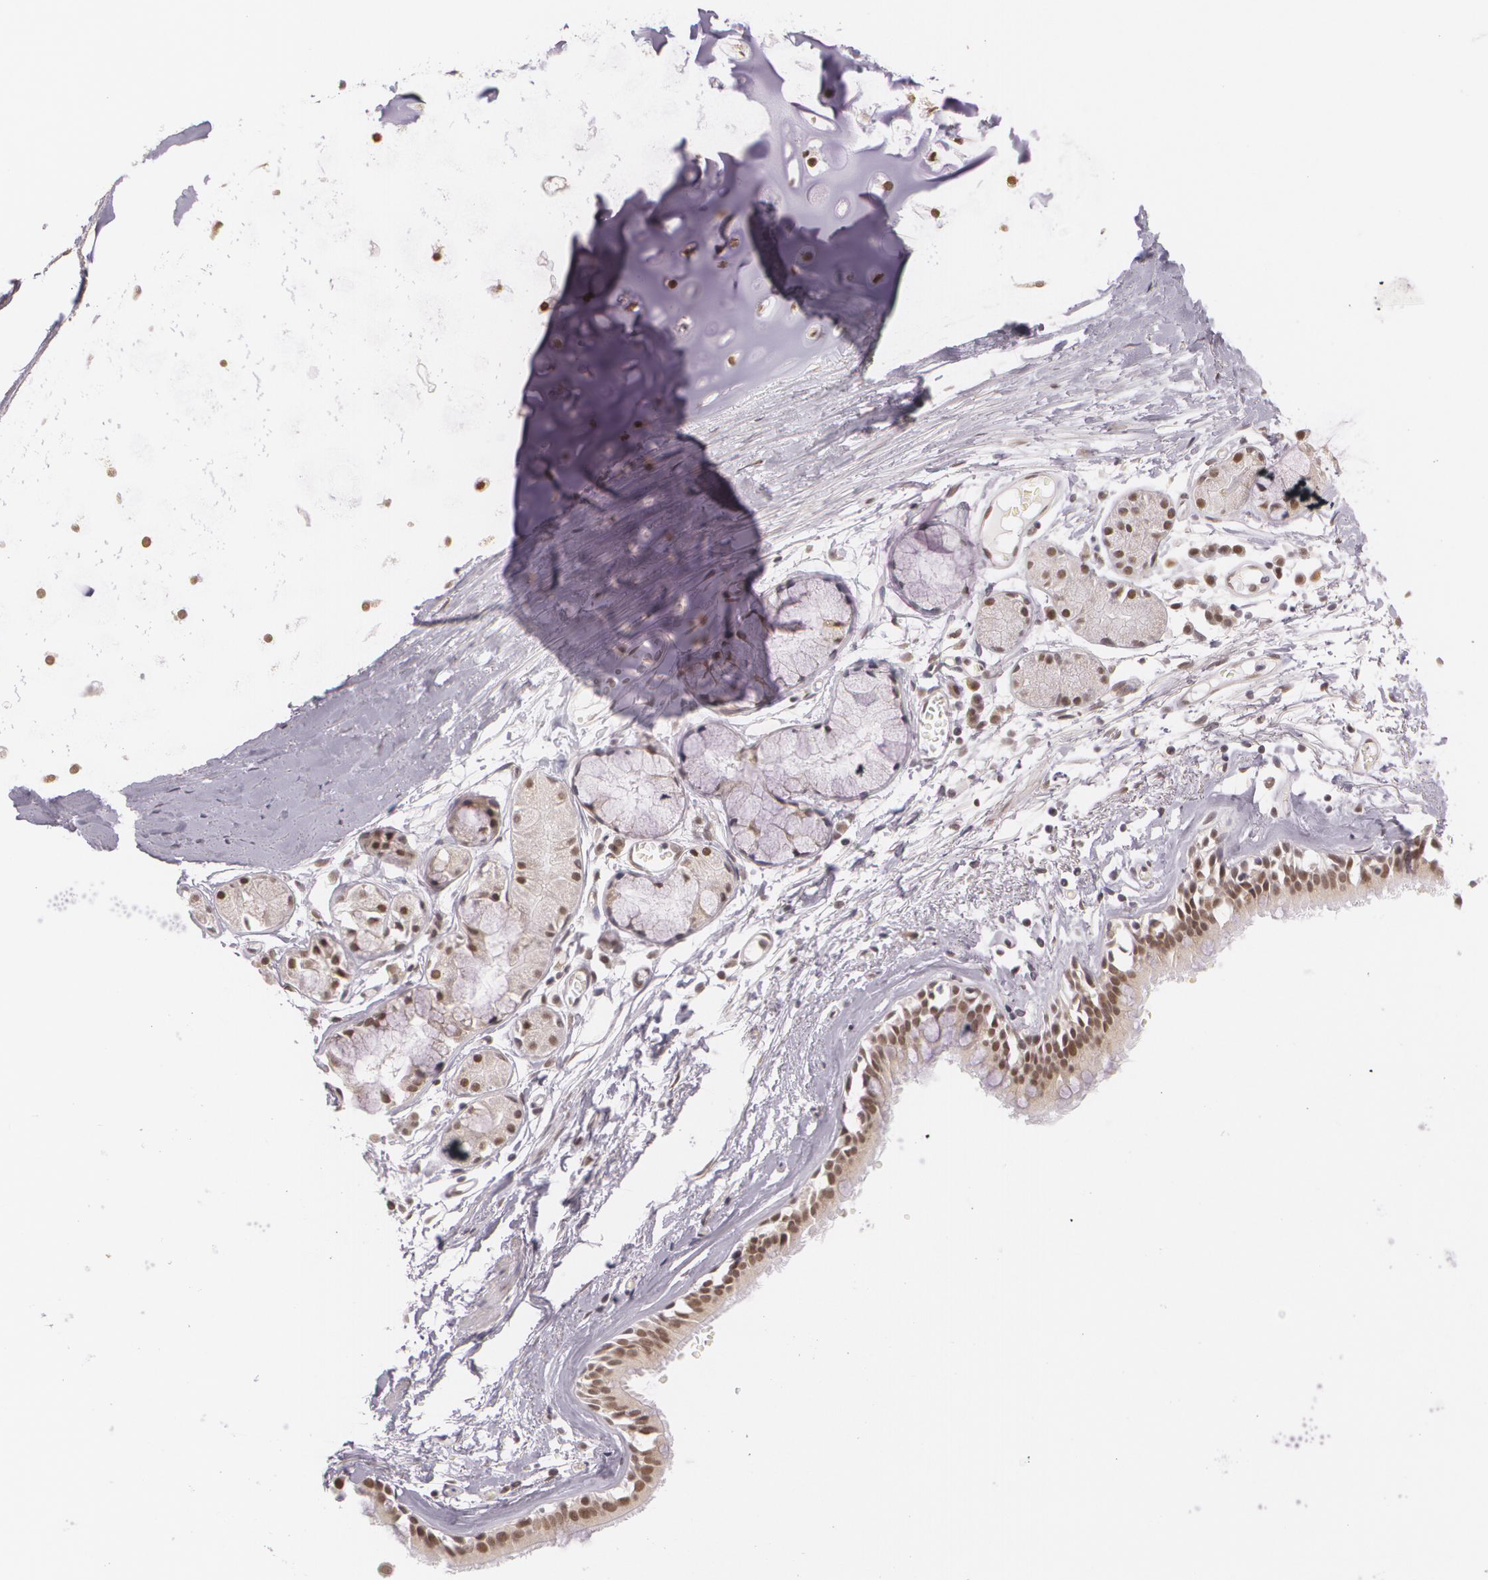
{"staining": {"intensity": "moderate", "quantity": ">75%", "location": "nuclear"}, "tissue": "adipose tissue", "cell_type": "Adipocytes", "image_type": "normal", "snomed": [{"axis": "morphology", "description": "Normal tissue, NOS"}, {"axis": "topography", "description": "Bronchus"}, {"axis": "topography", "description": "Lung"}], "caption": "An image of human adipose tissue stained for a protein shows moderate nuclear brown staining in adipocytes. Using DAB (3,3'-diaminobenzidine) (brown) and hematoxylin (blue) stains, captured at high magnification using brightfield microscopy.", "gene": "ALX1", "patient": {"sex": "female", "age": 56}}